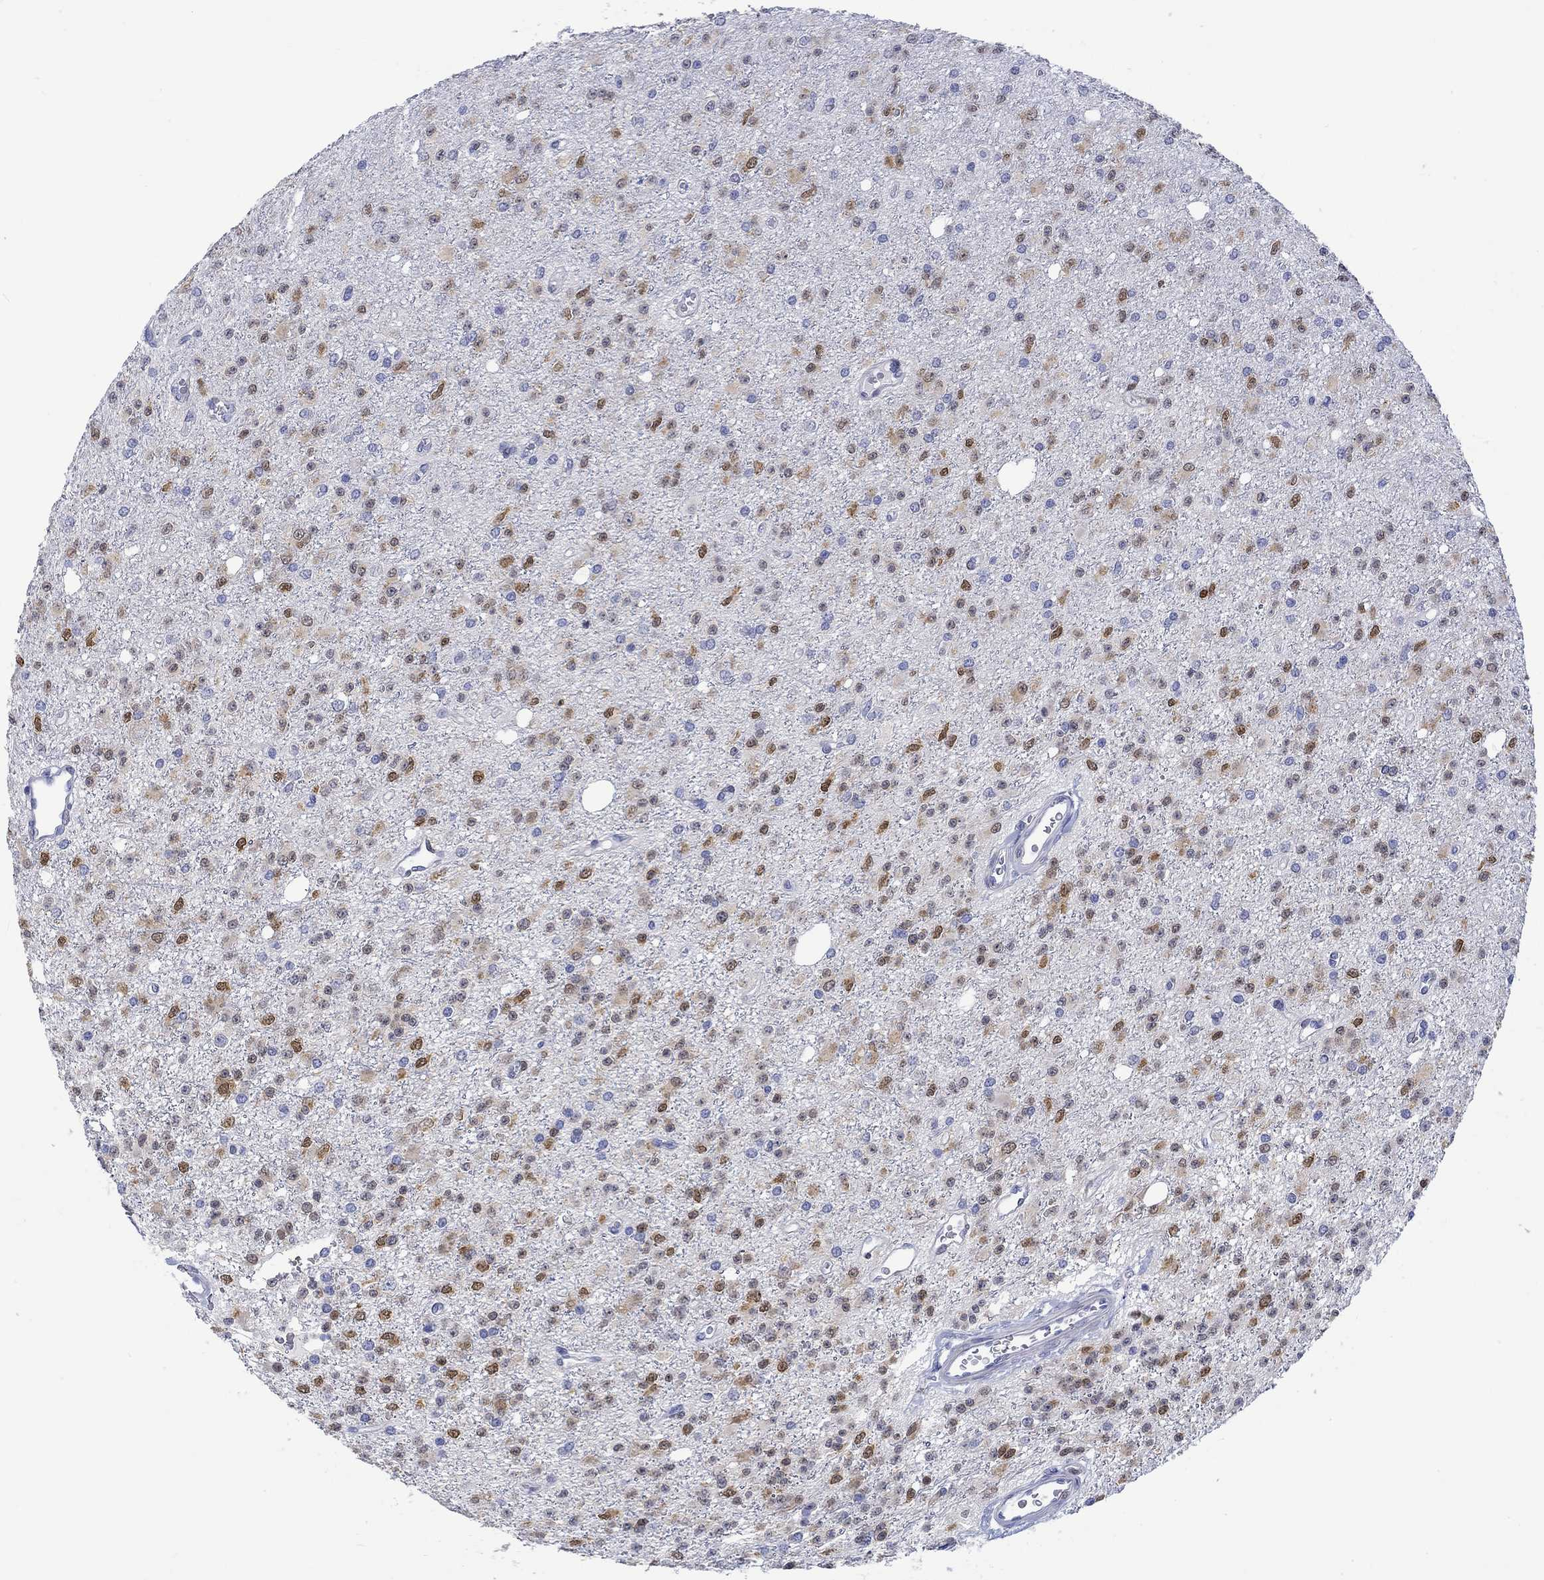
{"staining": {"intensity": "strong", "quantity": "25%-75%", "location": "nuclear"}, "tissue": "glioma", "cell_type": "Tumor cells", "image_type": "cancer", "snomed": [{"axis": "morphology", "description": "Glioma, malignant, Low grade"}, {"axis": "topography", "description": "Brain"}], "caption": "Malignant glioma (low-grade) stained for a protein (brown) exhibits strong nuclear positive expression in approximately 25%-75% of tumor cells.", "gene": "MSI1", "patient": {"sex": "female", "age": 45}}